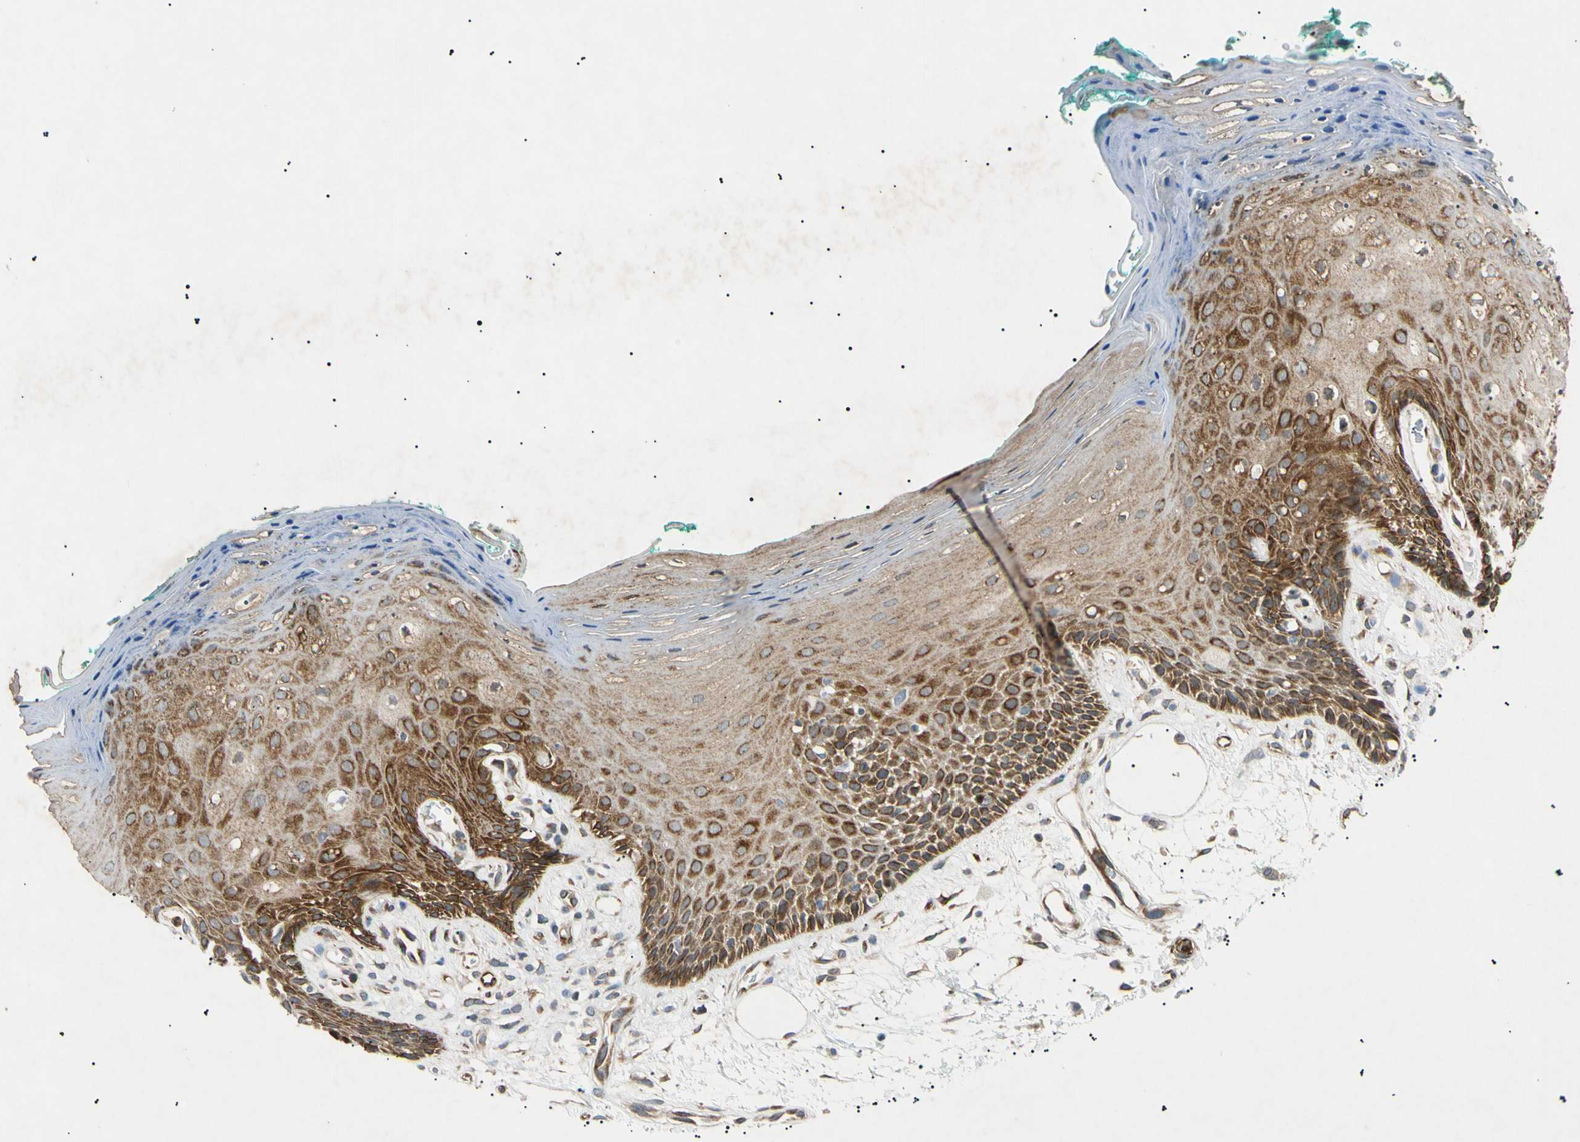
{"staining": {"intensity": "moderate", "quantity": ">75%", "location": "cytoplasmic/membranous"}, "tissue": "oral mucosa", "cell_type": "Squamous epithelial cells", "image_type": "normal", "snomed": [{"axis": "morphology", "description": "Normal tissue, NOS"}, {"axis": "topography", "description": "Skeletal muscle"}, {"axis": "topography", "description": "Oral tissue"}, {"axis": "topography", "description": "Peripheral nerve tissue"}], "caption": "A high-resolution image shows IHC staining of normal oral mucosa, which exhibits moderate cytoplasmic/membranous positivity in approximately >75% of squamous epithelial cells. (DAB (3,3'-diaminobenzidine) = brown stain, brightfield microscopy at high magnification).", "gene": "TUBB4A", "patient": {"sex": "female", "age": 84}}